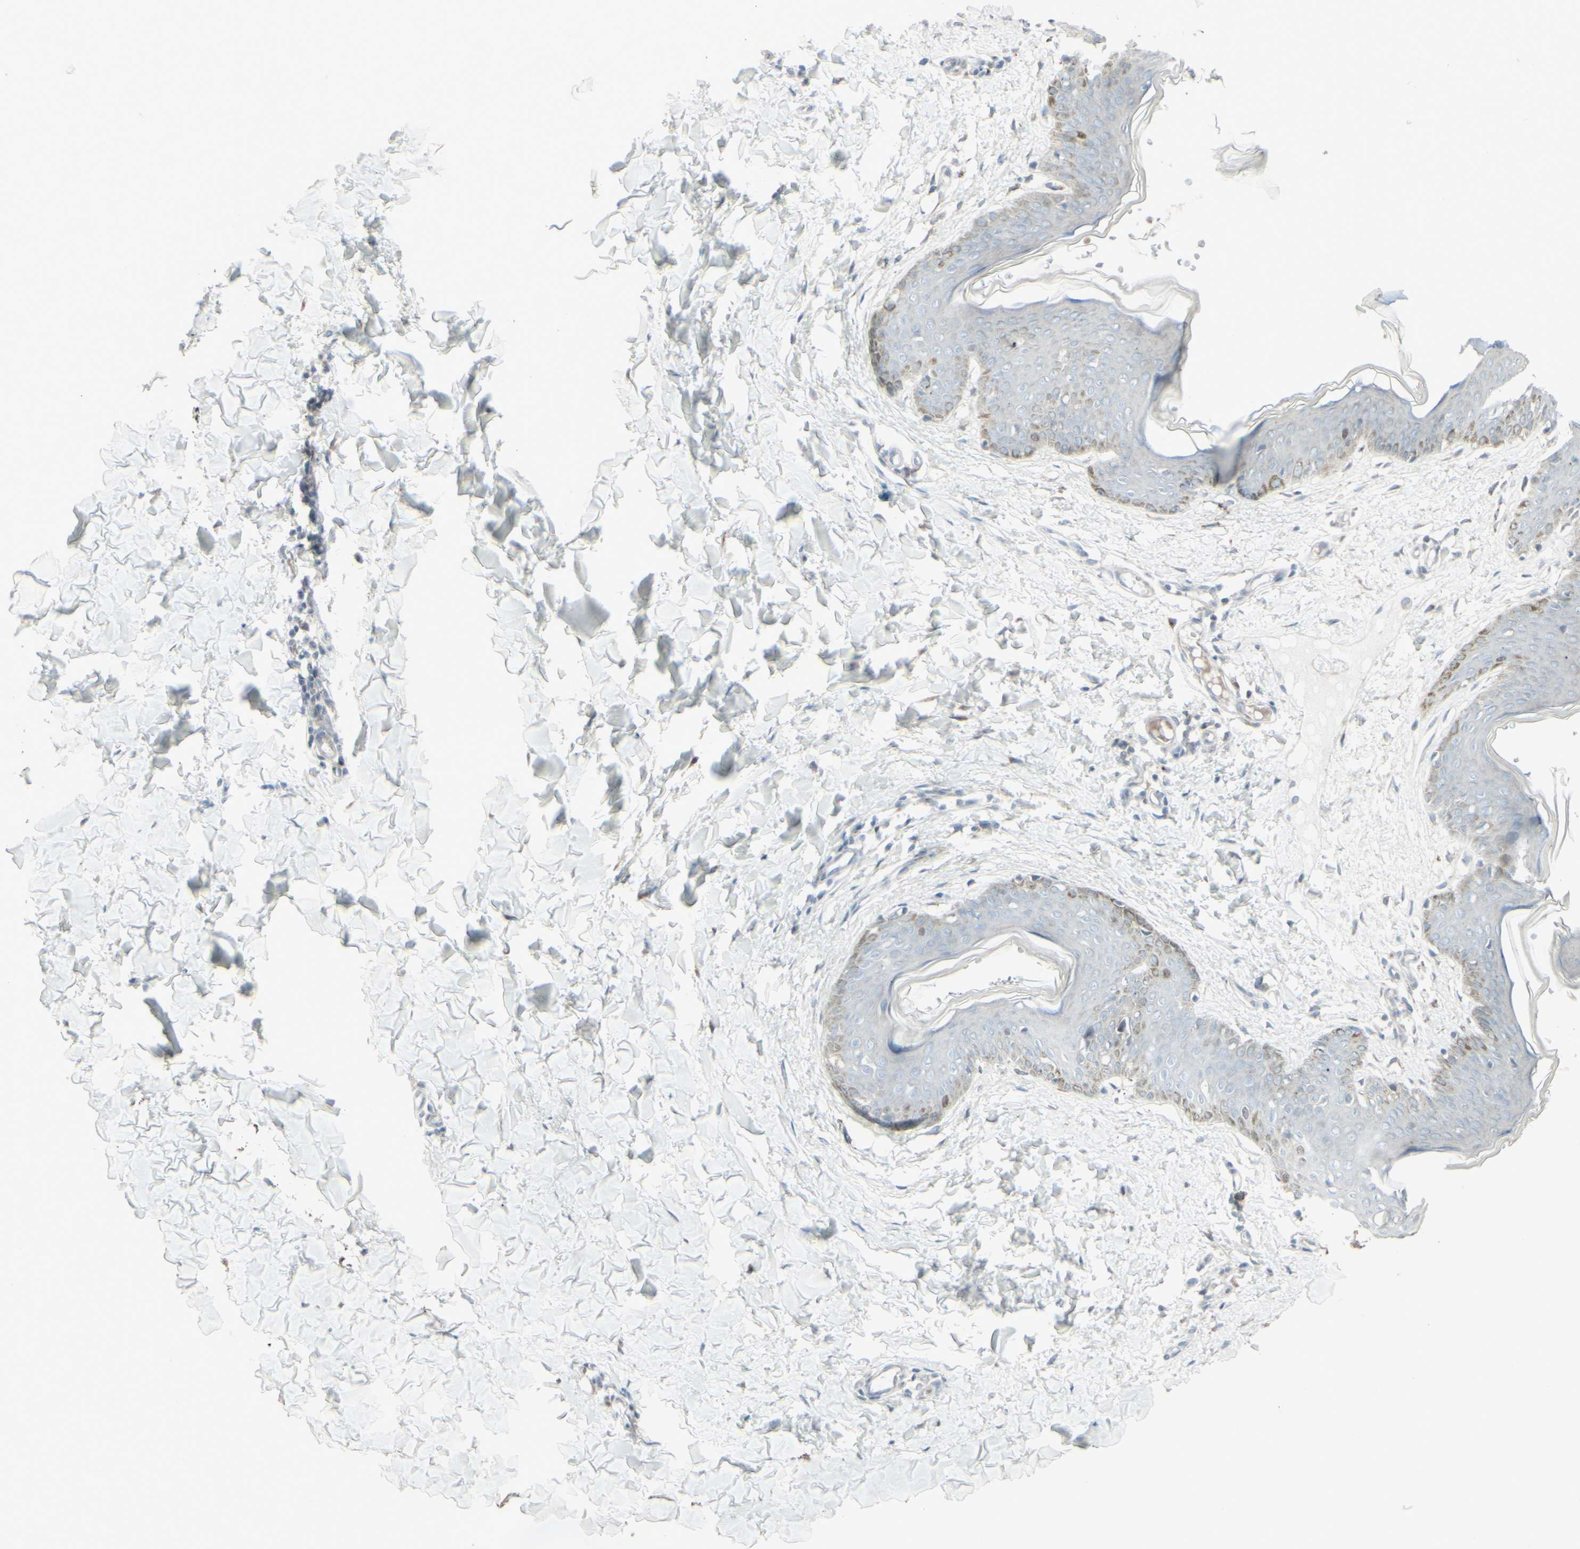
{"staining": {"intensity": "negative", "quantity": "none", "location": "none"}, "tissue": "skin", "cell_type": "Fibroblasts", "image_type": "normal", "snomed": [{"axis": "morphology", "description": "Normal tissue, NOS"}, {"axis": "topography", "description": "Skin"}], "caption": "Immunohistochemical staining of benign human skin demonstrates no significant staining in fibroblasts.", "gene": "GMNN", "patient": {"sex": "female", "age": 17}}